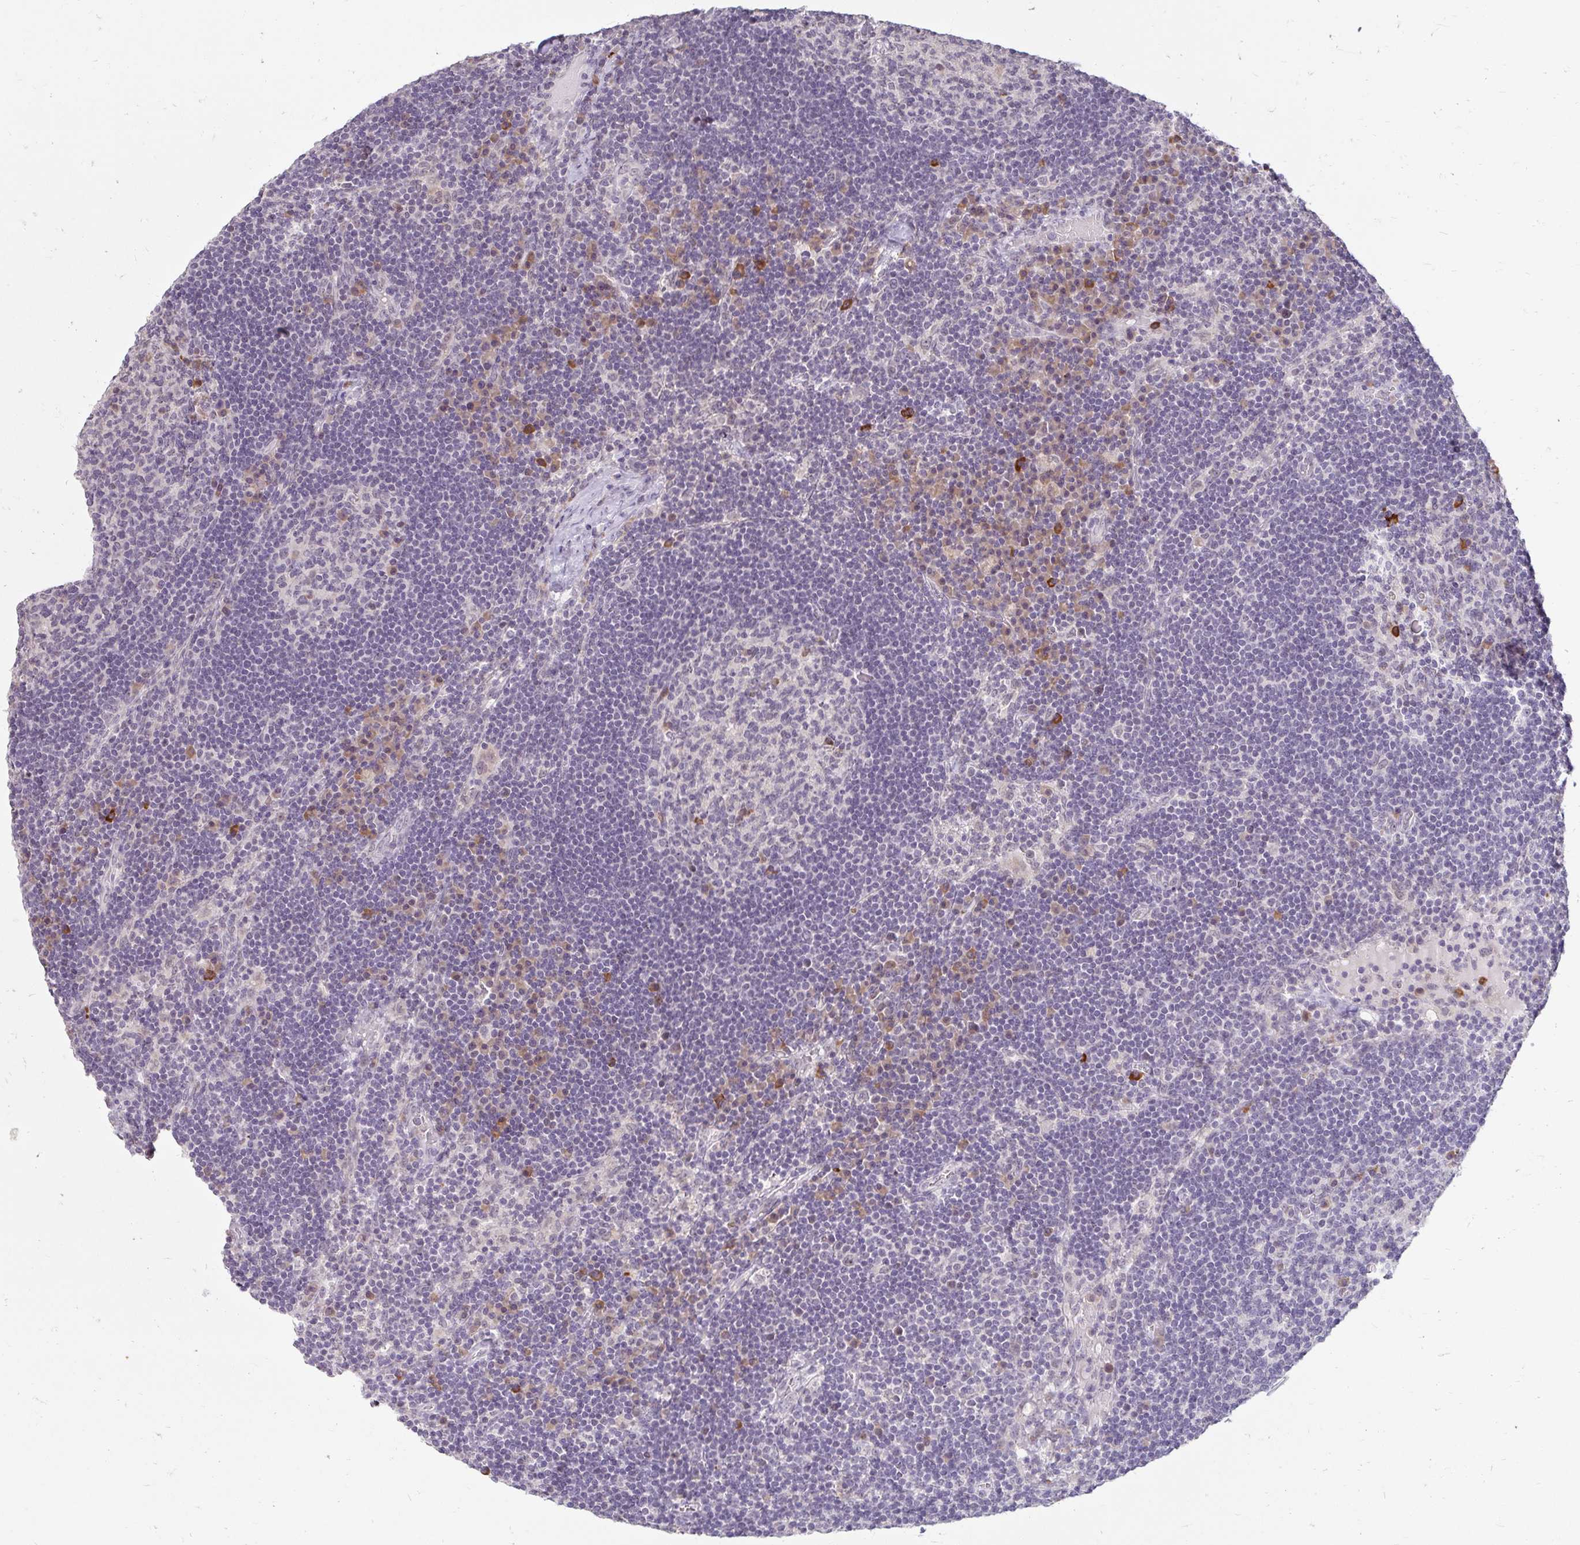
{"staining": {"intensity": "moderate", "quantity": "<25%", "location": "cytoplasmic/membranous"}, "tissue": "lymph node", "cell_type": "Germinal center cells", "image_type": "normal", "snomed": [{"axis": "morphology", "description": "Normal tissue, NOS"}, {"axis": "topography", "description": "Lymph node"}], "caption": "This histopathology image displays unremarkable lymph node stained with immunohistochemistry to label a protein in brown. The cytoplasmic/membranous of germinal center cells show moderate positivity for the protein. Nuclei are counter-stained blue.", "gene": "DDN", "patient": {"sex": "male", "age": 67}}